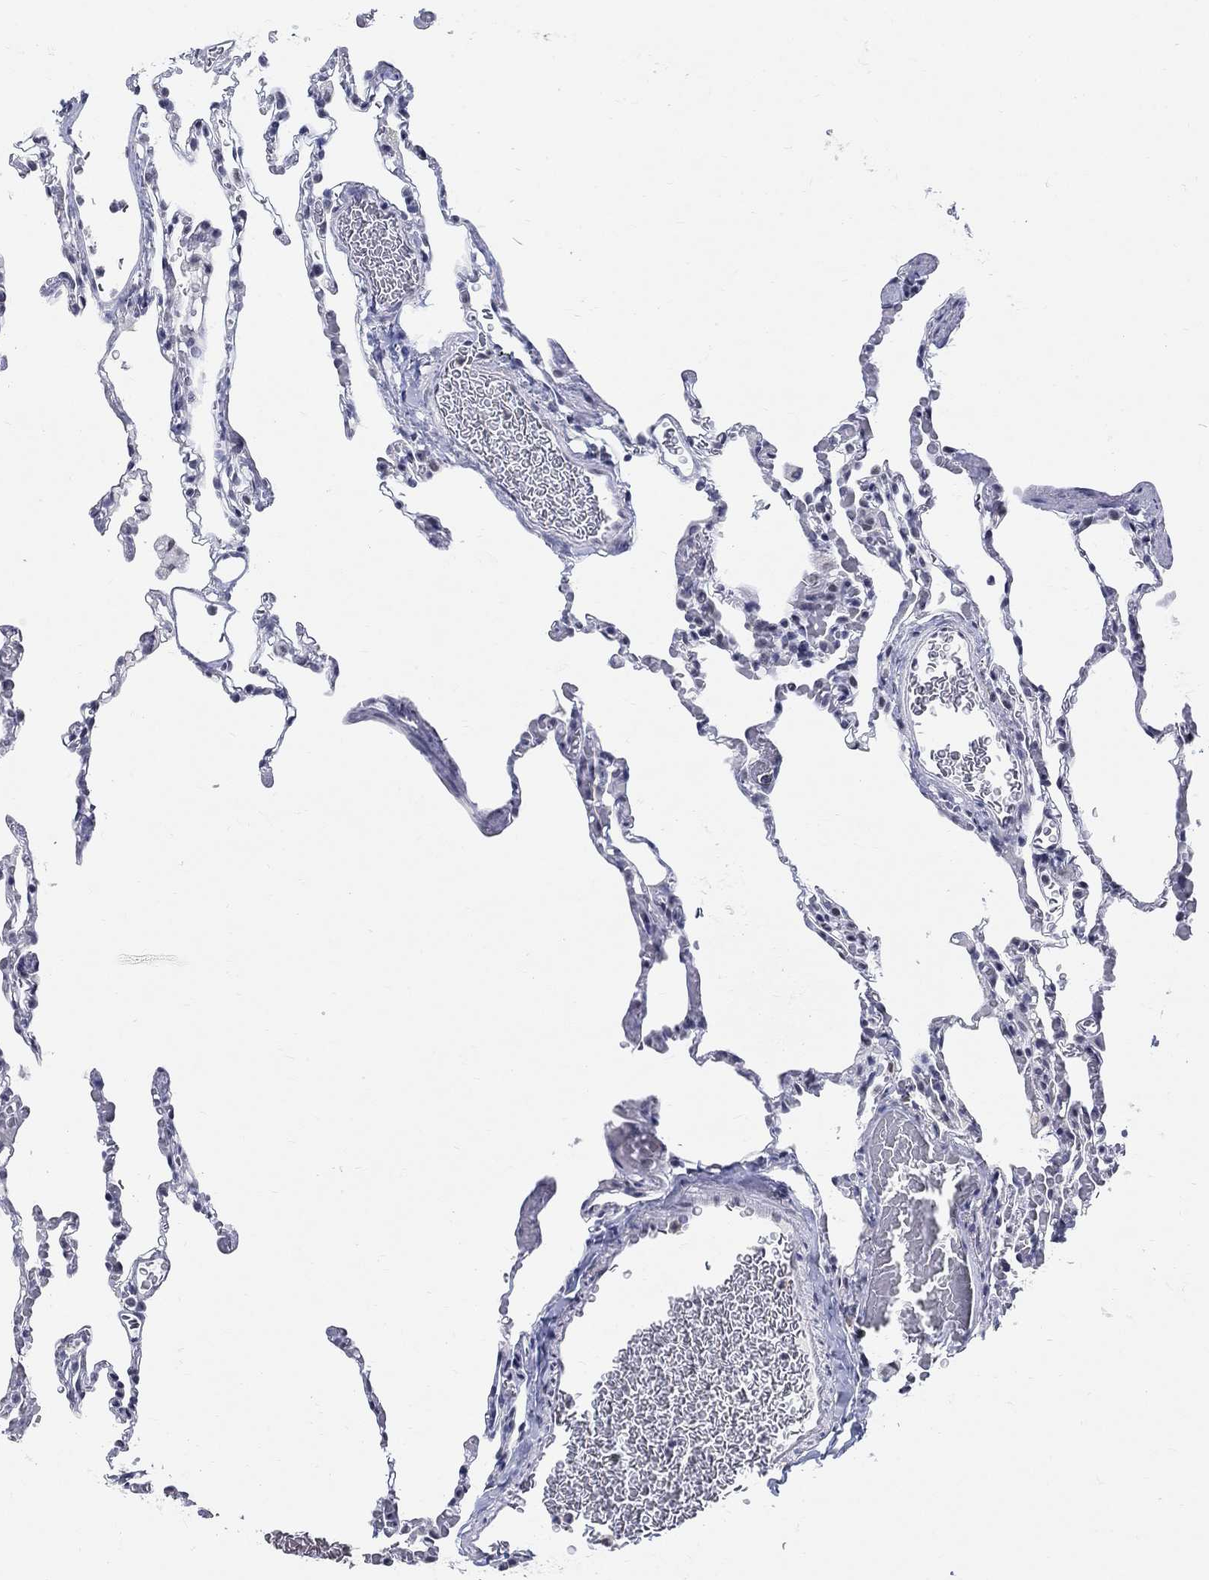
{"staining": {"intensity": "negative", "quantity": "none", "location": "none"}, "tissue": "lung", "cell_type": "Alveolar cells", "image_type": "normal", "snomed": [{"axis": "morphology", "description": "Normal tissue, NOS"}, {"axis": "topography", "description": "Lung"}], "caption": "There is no significant expression in alveolar cells of lung. The staining was performed using DAB to visualize the protein expression in brown, while the nuclei were stained in blue with hematoxylin (Magnification: 20x).", "gene": "BHLHE22", "patient": {"sex": "female", "age": 43}}